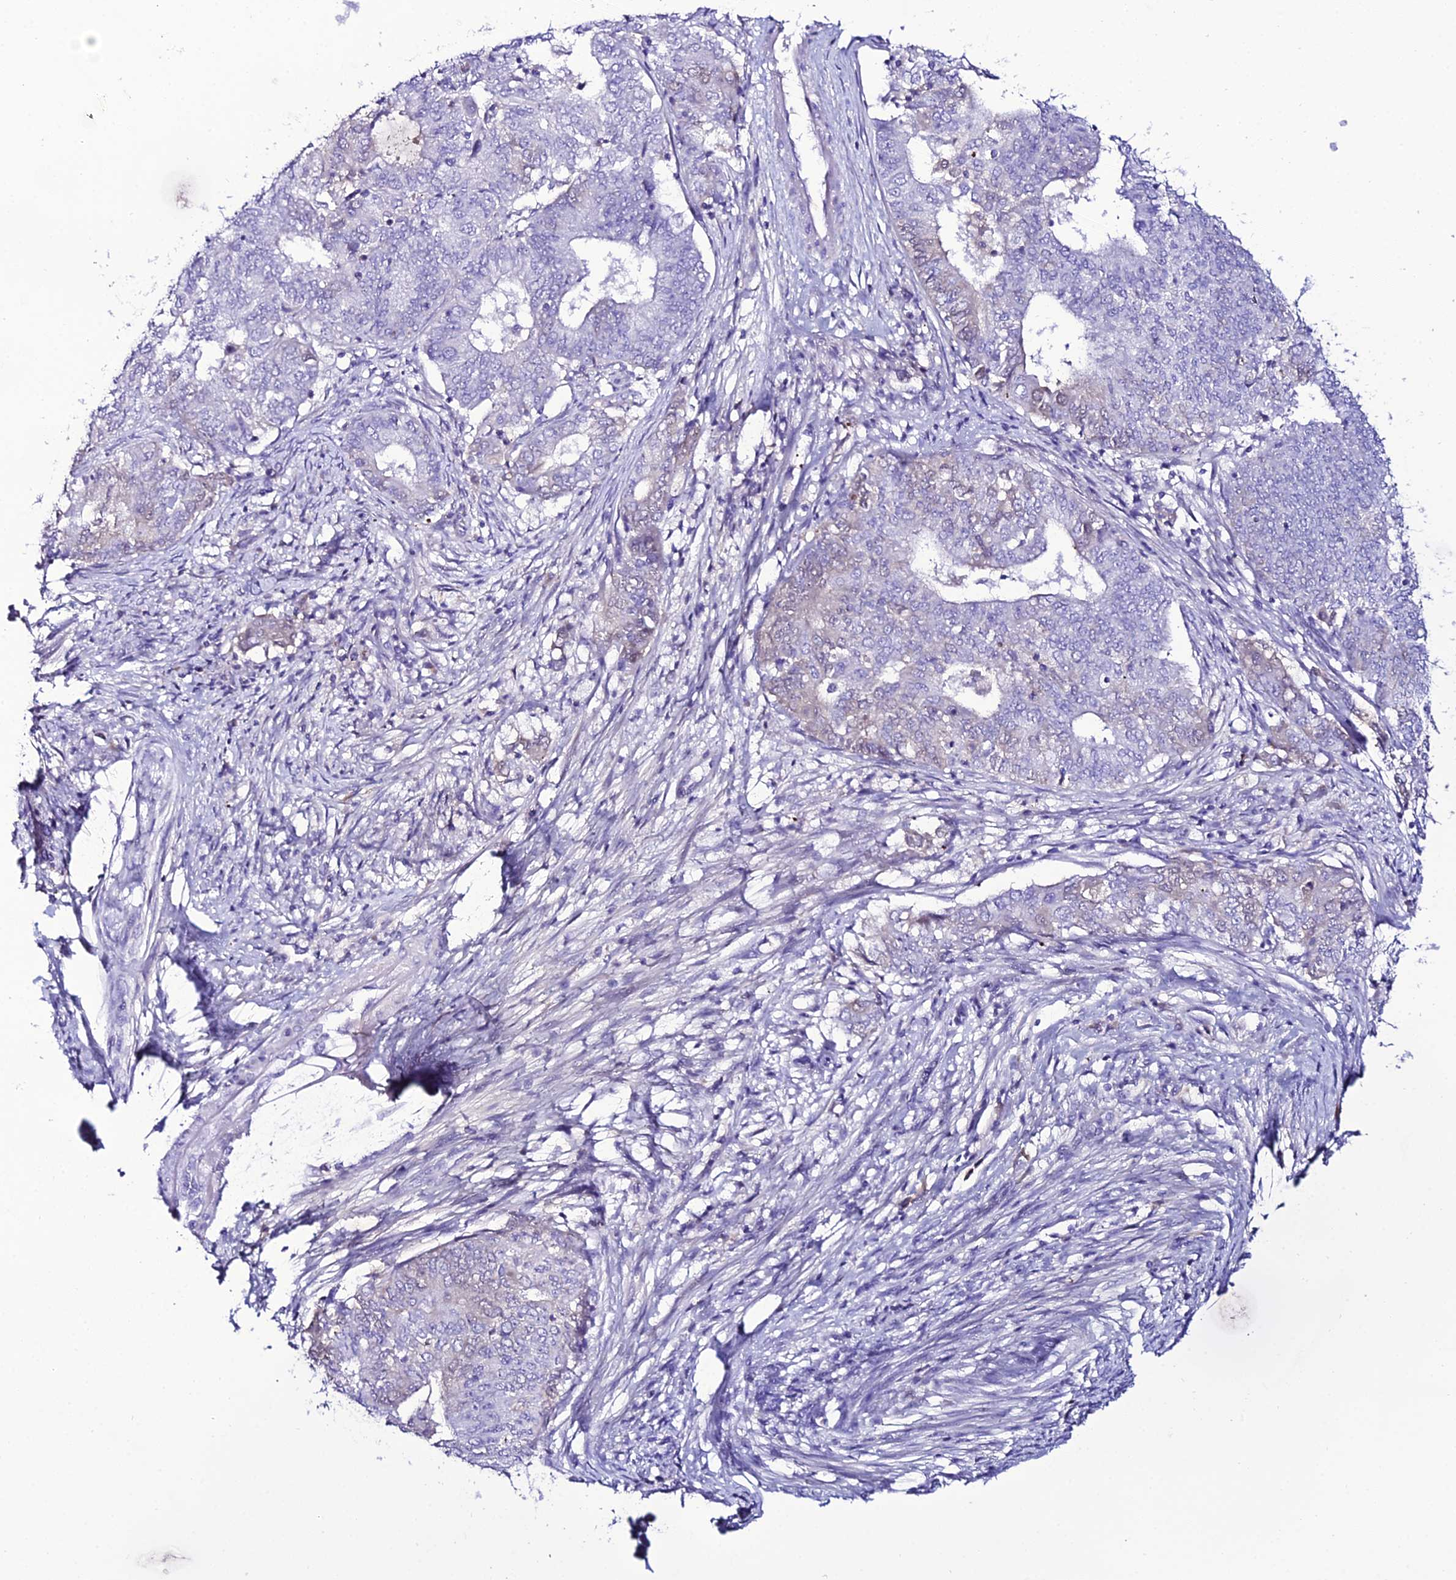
{"staining": {"intensity": "negative", "quantity": "none", "location": "none"}, "tissue": "endometrial cancer", "cell_type": "Tumor cells", "image_type": "cancer", "snomed": [{"axis": "morphology", "description": "Adenocarcinoma, NOS"}, {"axis": "topography", "description": "Endometrium"}], "caption": "DAB immunohistochemical staining of endometrial adenocarcinoma exhibits no significant positivity in tumor cells.", "gene": "DEFB132", "patient": {"sex": "female", "age": 62}}